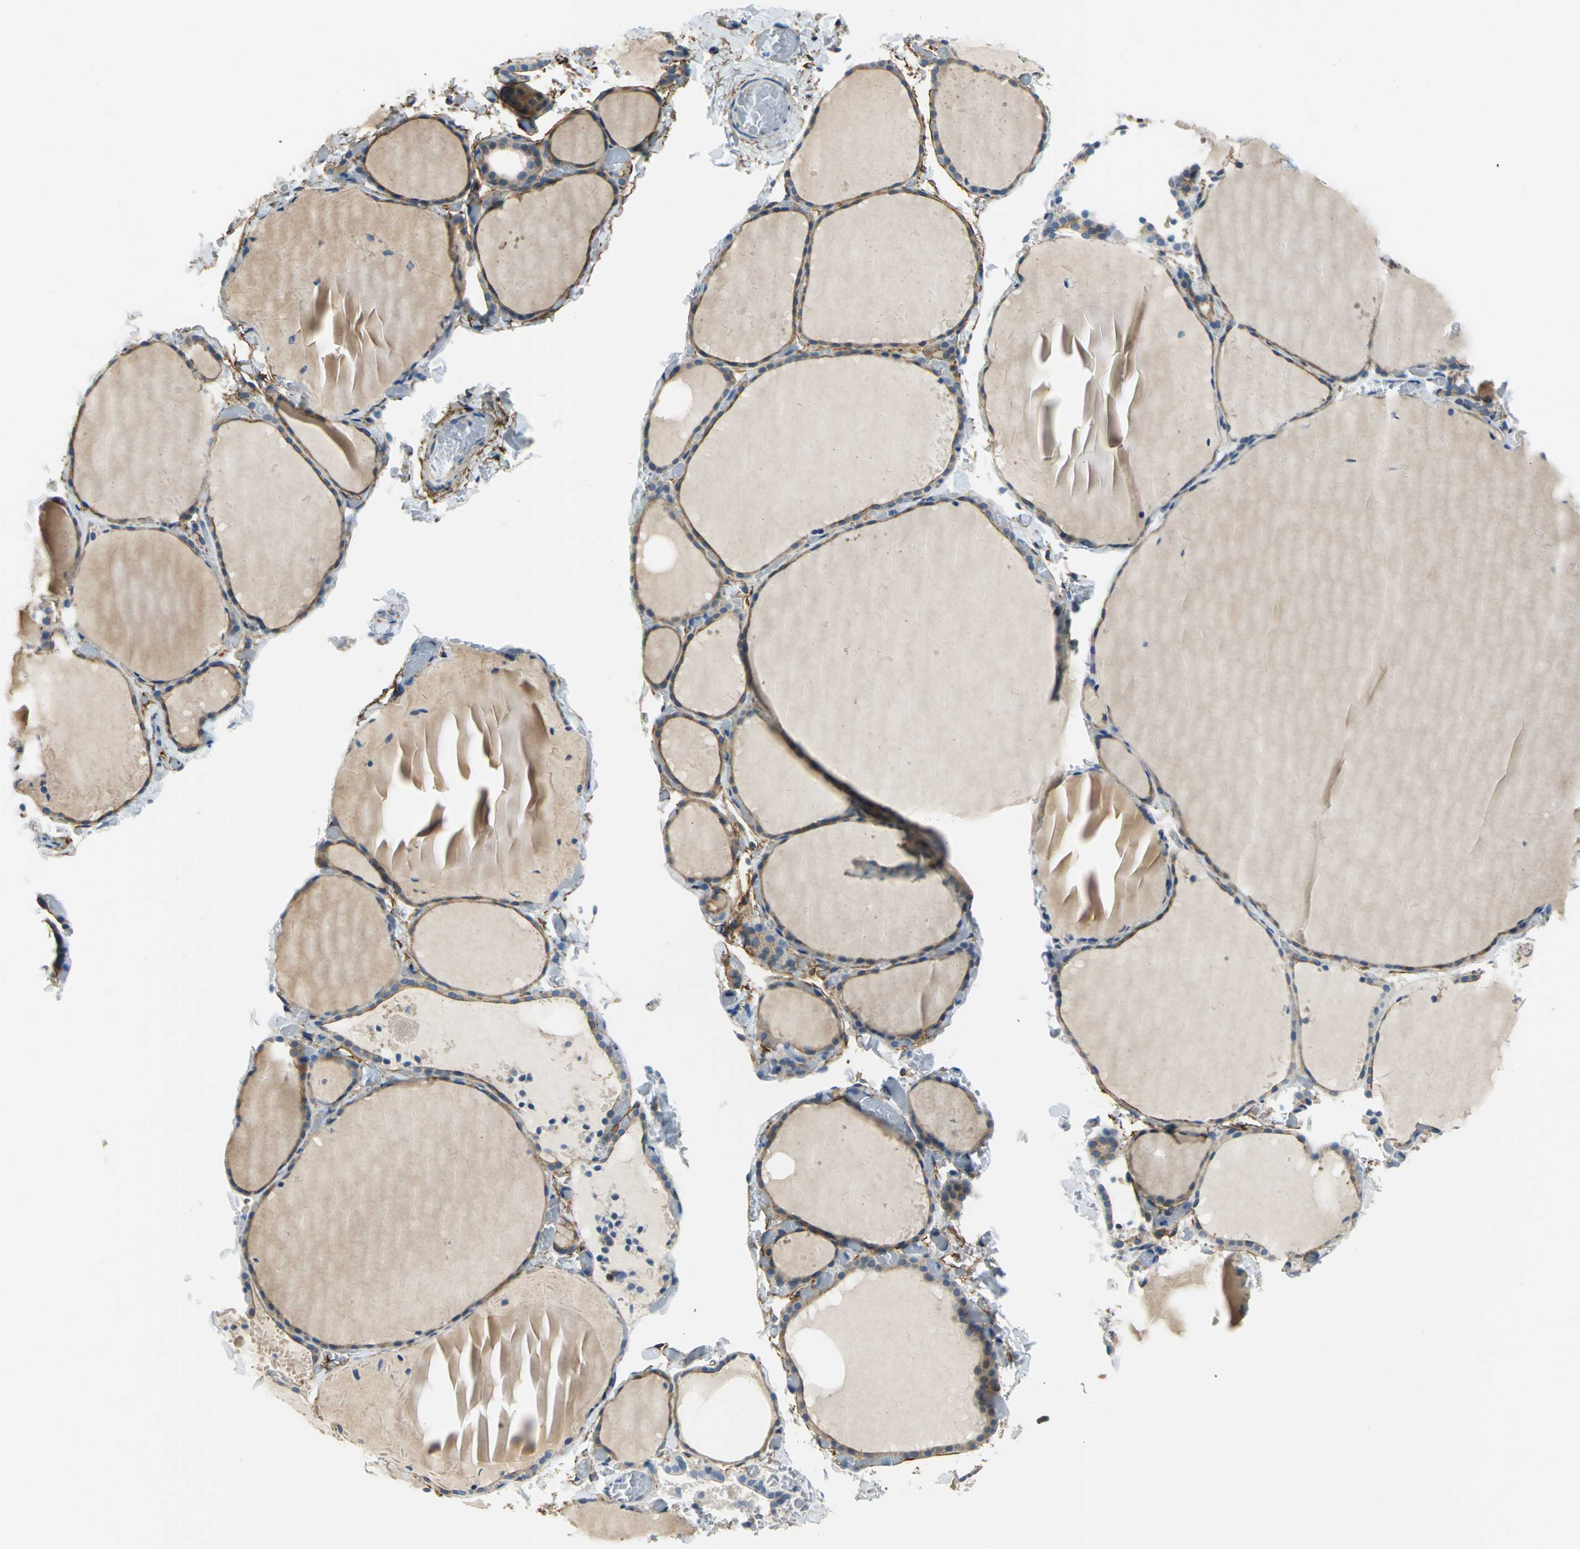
{"staining": {"intensity": "moderate", "quantity": ">75%", "location": "cytoplasmic/membranous"}, "tissue": "thyroid gland", "cell_type": "Glandular cells", "image_type": "normal", "snomed": [{"axis": "morphology", "description": "Normal tissue, NOS"}, {"axis": "topography", "description": "Thyroid gland"}], "caption": "Glandular cells show moderate cytoplasmic/membranous expression in approximately >75% of cells in normal thyroid gland.", "gene": "AKAP12", "patient": {"sex": "female", "age": 22}}